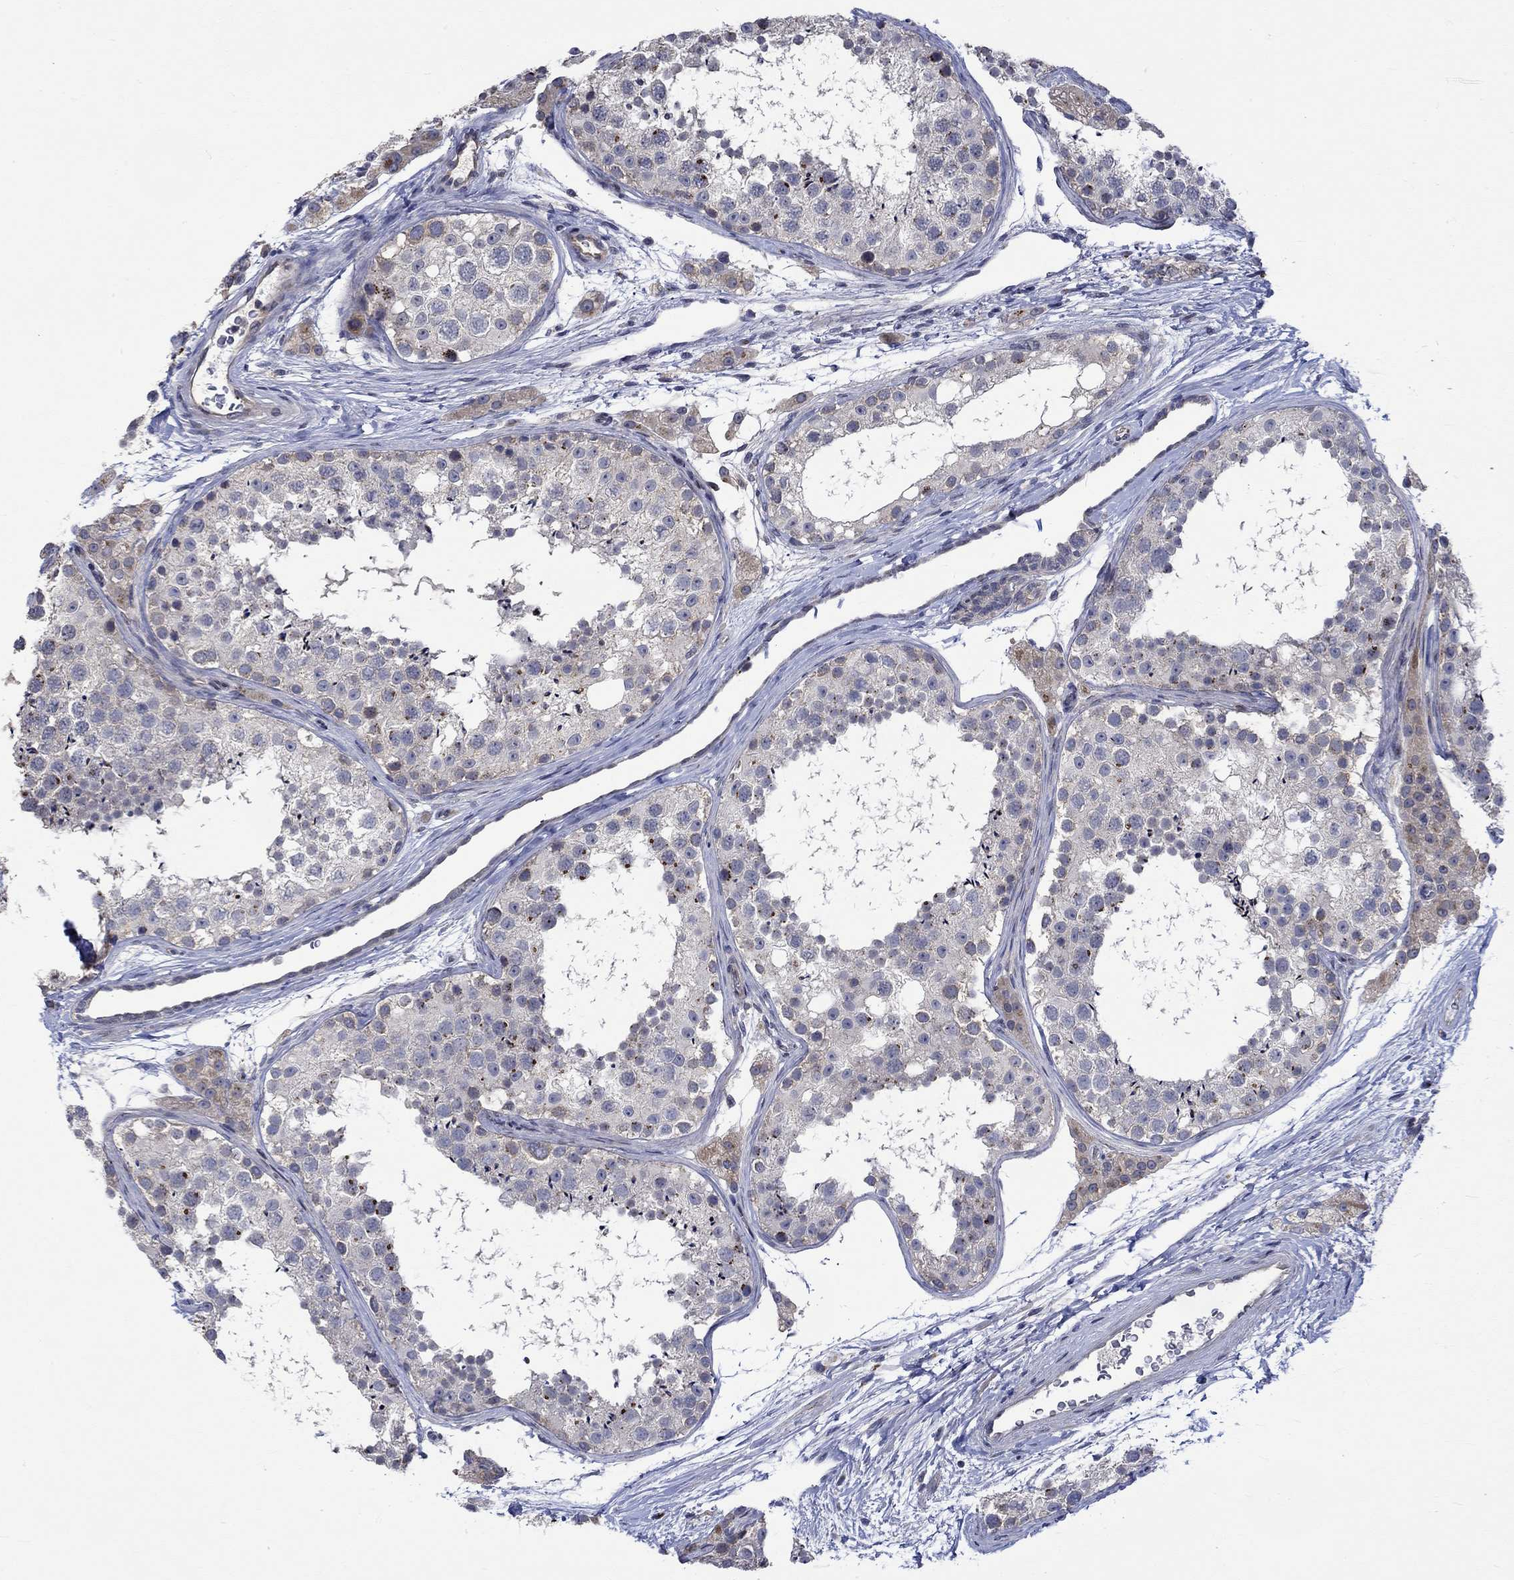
{"staining": {"intensity": "strong", "quantity": "<25%", "location": "cytoplasmic/membranous"}, "tissue": "testis", "cell_type": "Cells in seminiferous ducts", "image_type": "normal", "snomed": [{"axis": "morphology", "description": "Normal tissue, NOS"}, {"axis": "topography", "description": "Testis"}], "caption": "Immunohistochemical staining of normal testis displays strong cytoplasmic/membranous protein positivity in approximately <25% of cells in seminiferous ducts. The protein is shown in brown color, while the nuclei are stained blue.", "gene": "GJA5", "patient": {"sex": "male", "age": 41}}